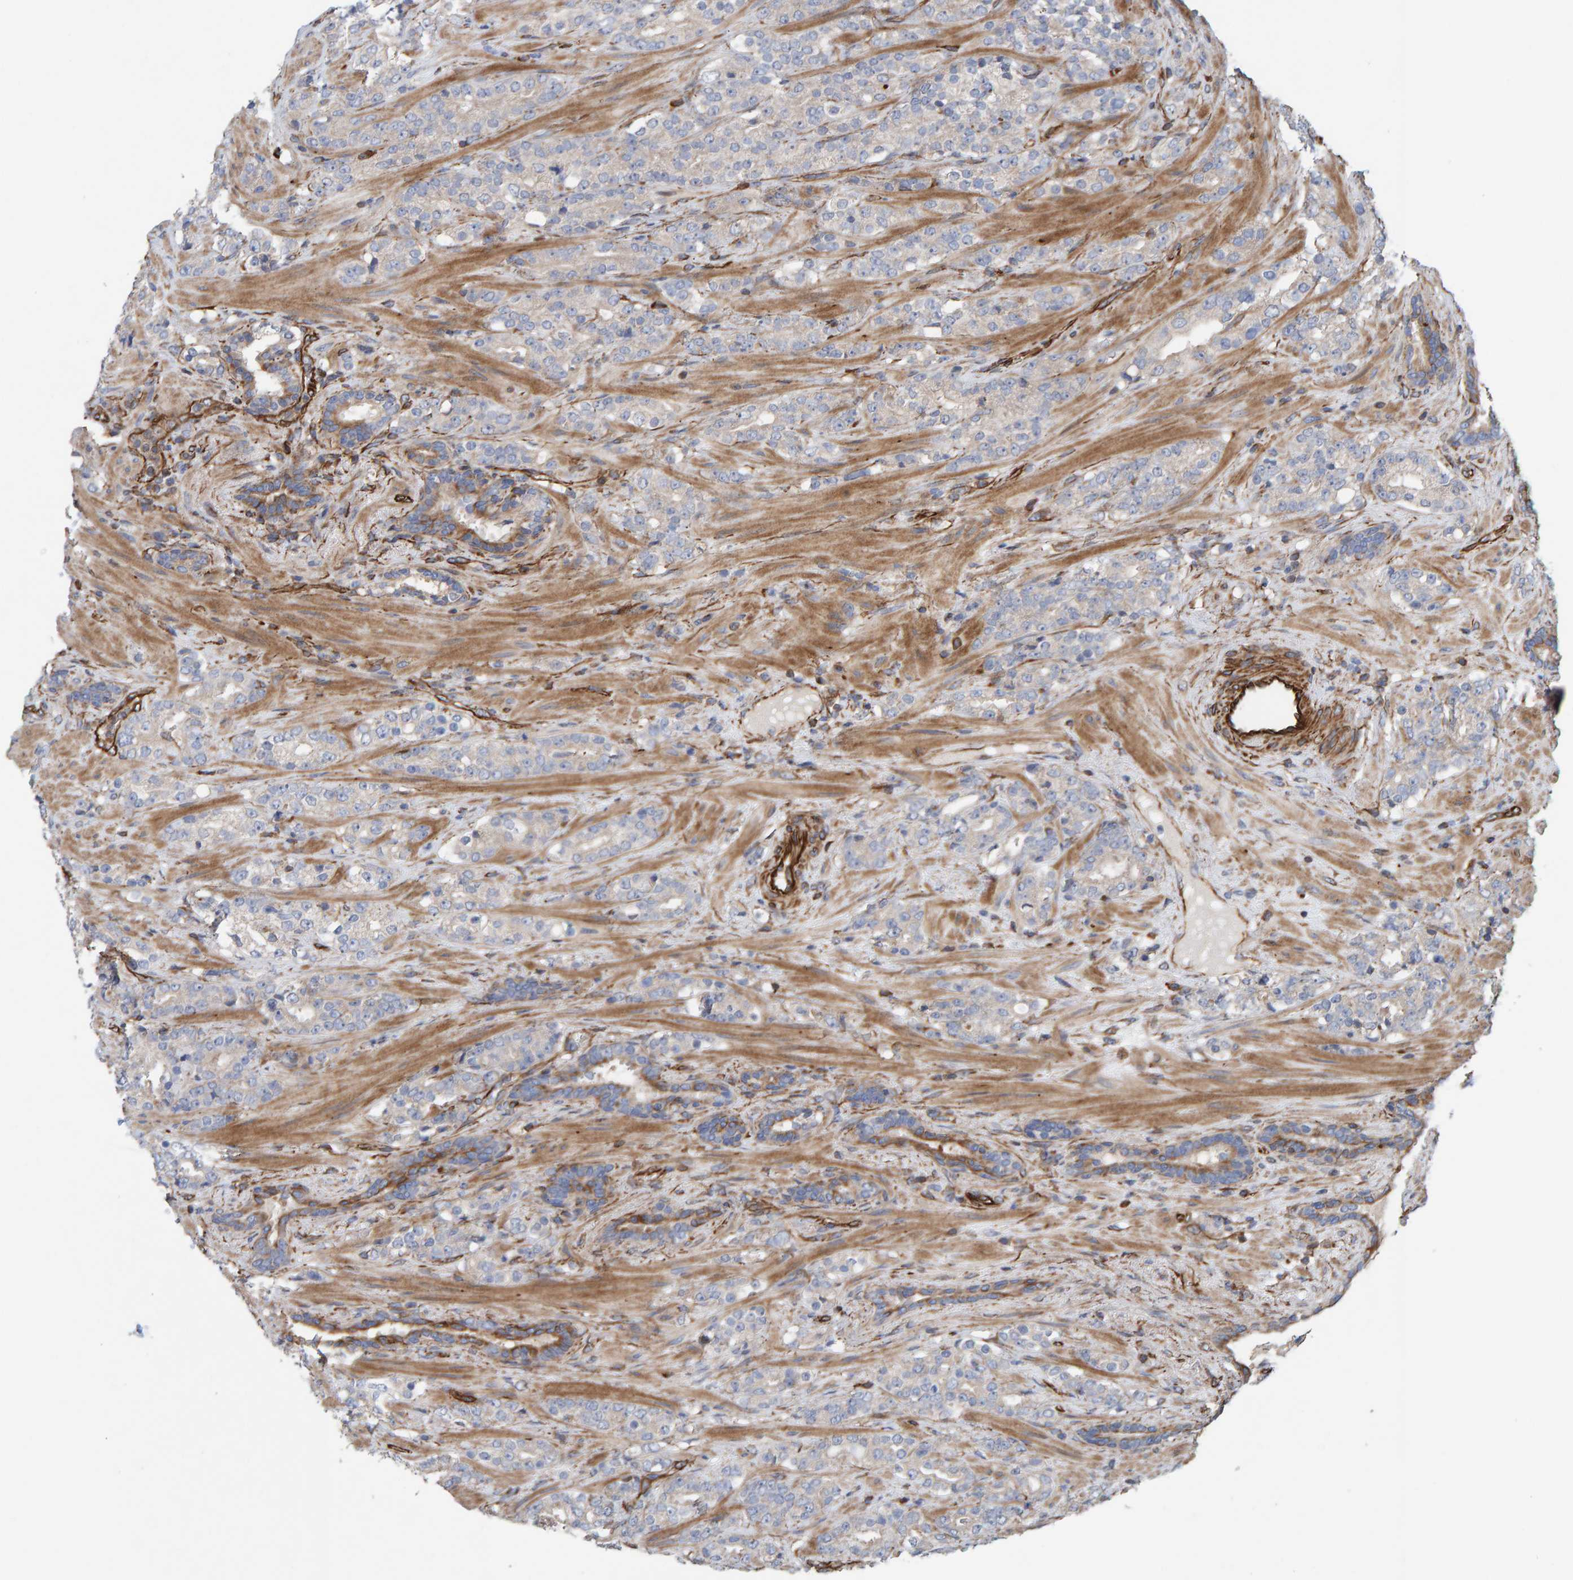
{"staining": {"intensity": "weak", "quantity": "<25%", "location": "cytoplasmic/membranous"}, "tissue": "prostate cancer", "cell_type": "Tumor cells", "image_type": "cancer", "snomed": [{"axis": "morphology", "description": "Adenocarcinoma, High grade"}, {"axis": "topography", "description": "Prostate"}], "caption": "Photomicrograph shows no protein expression in tumor cells of prostate cancer tissue. (DAB immunohistochemistry visualized using brightfield microscopy, high magnification).", "gene": "ZNF347", "patient": {"sex": "male", "age": 71}}